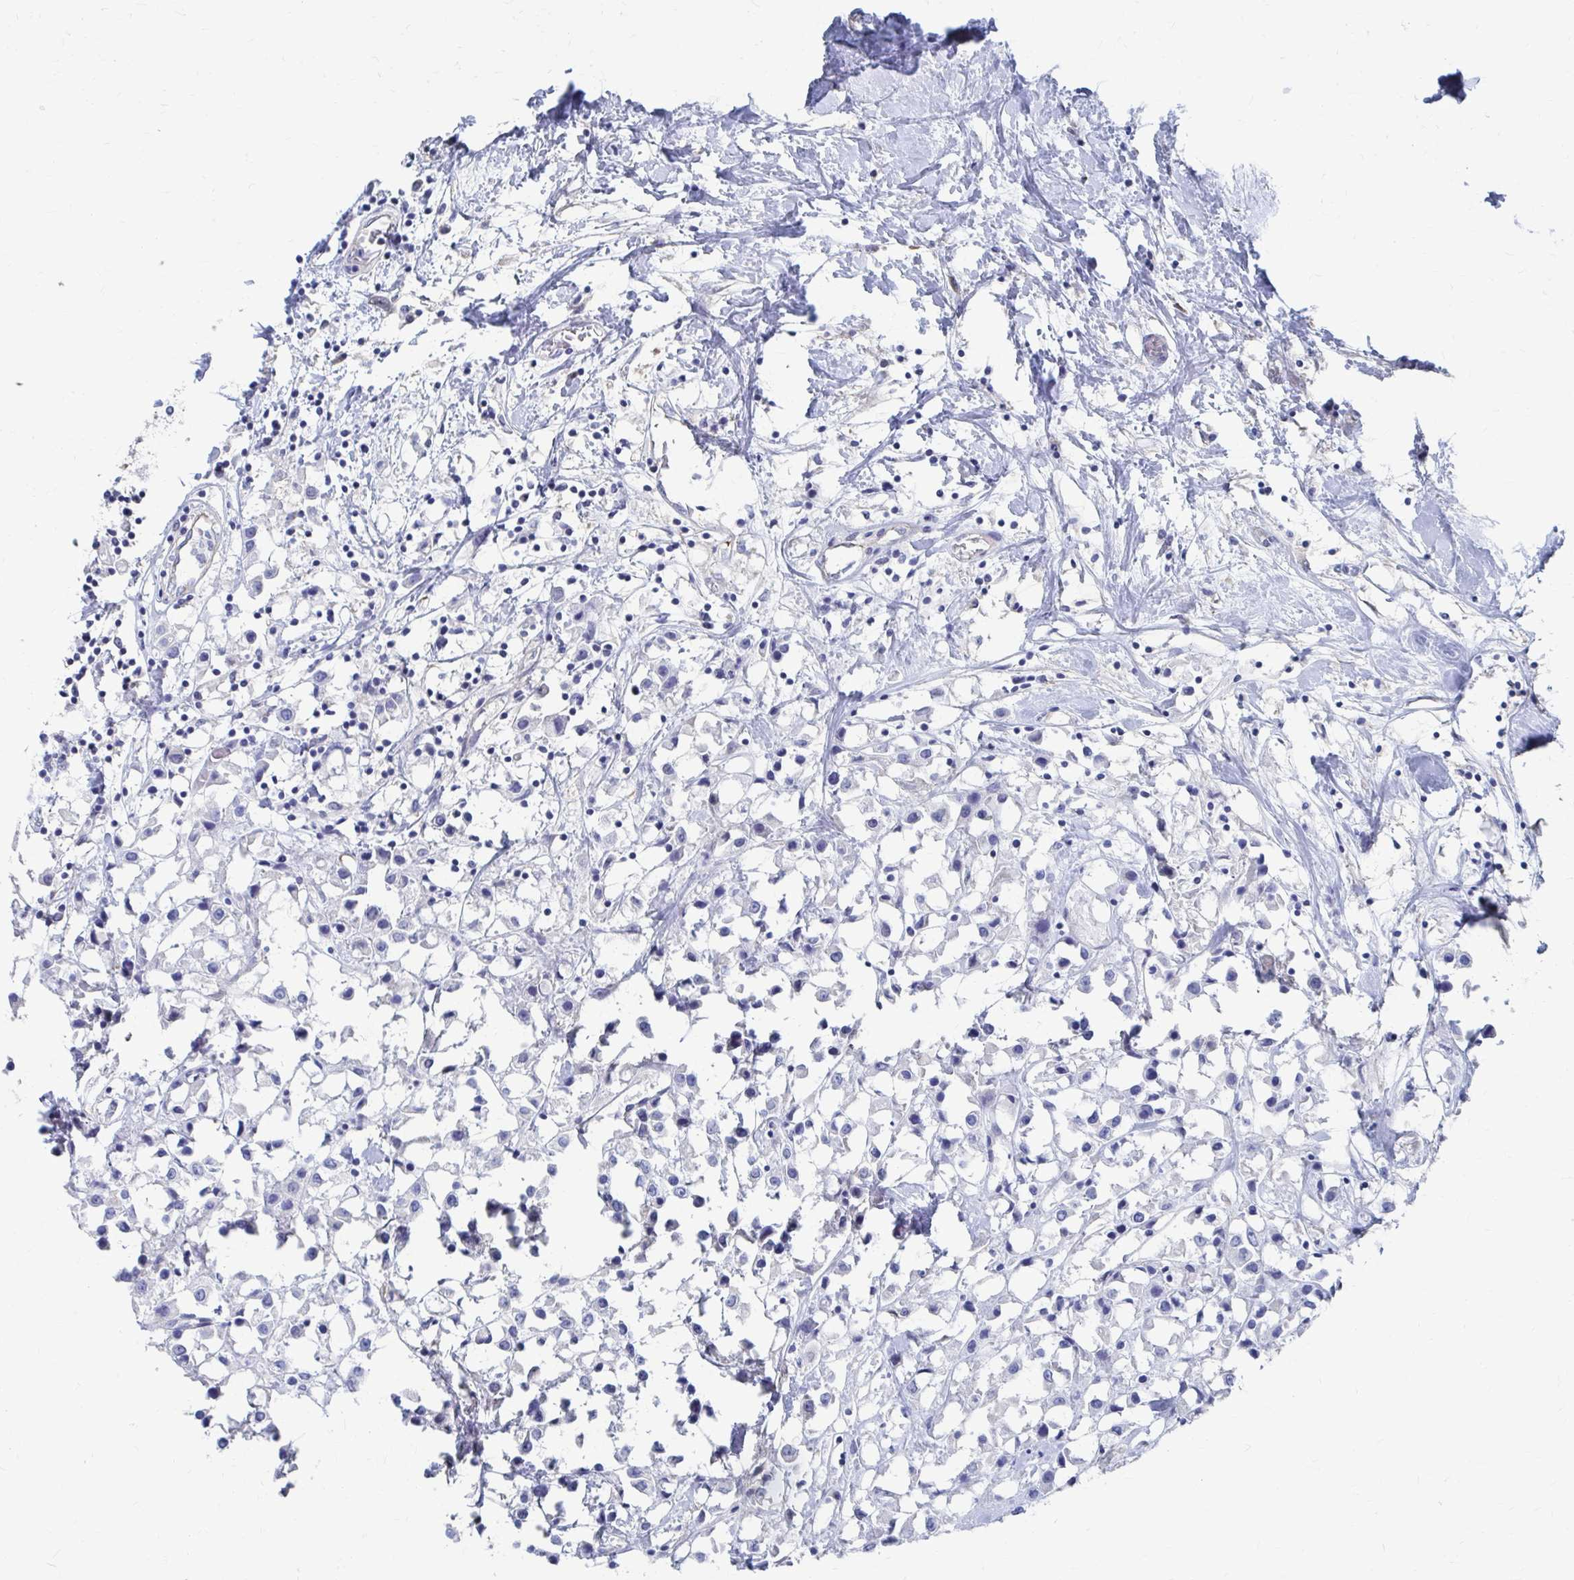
{"staining": {"intensity": "negative", "quantity": "none", "location": "none"}, "tissue": "breast cancer", "cell_type": "Tumor cells", "image_type": "cancer", "snomed": [{"axis": "morphology", "description": "Duct carcinoma"}, {"axis": "topography", "description": "Breast"}], "caption": "An immunohistochemistry image of breast infiltrating ductal carcinoma is shown. There is no staining in tumor cells of breast infiltrating ductal carcinoma.", "gene": "PLEKHG7", "patient": {"sex": "female", "age": 61}}